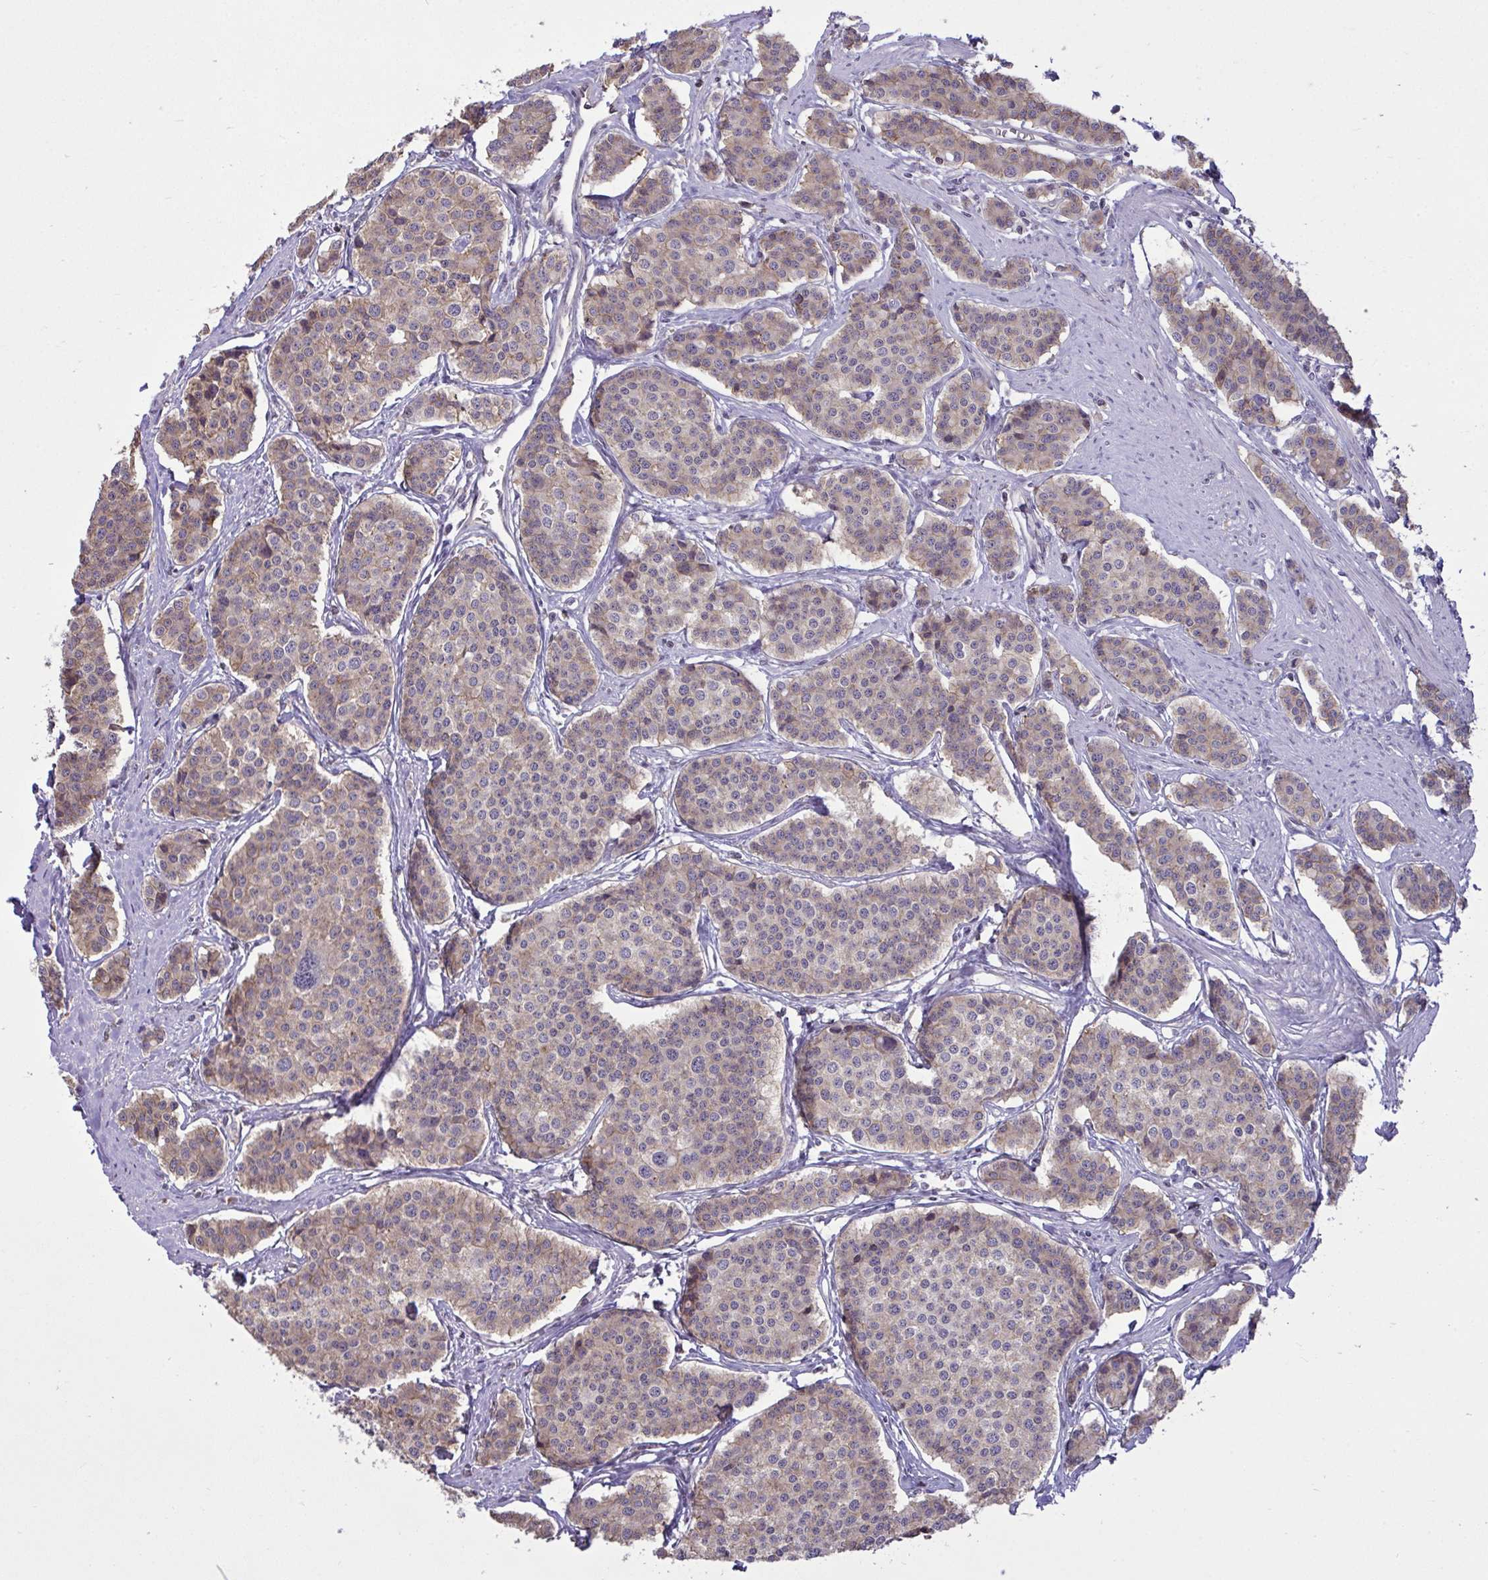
{"staining": {"intensity": "weak", "quantity": ">75%", "location": "cytoplasmic/membranous"}, "tissue": "carcinoid", "cell_type": "Tumor cells", "image_type": "cancer", "snomed": [{"axis": "morphology", "description": "Carcinoid, malignant, NOS"}, {"axis": "topography", "description": "Small intestine"}], "caption": "The histopathology image reveals staining of malignant carcinoid, revealing weak cytoplasmic/membranous protein staining (brown color) within tumor cells.", "gene": "CYP20A1", "patient": {"sex": "male", "age": 60}}